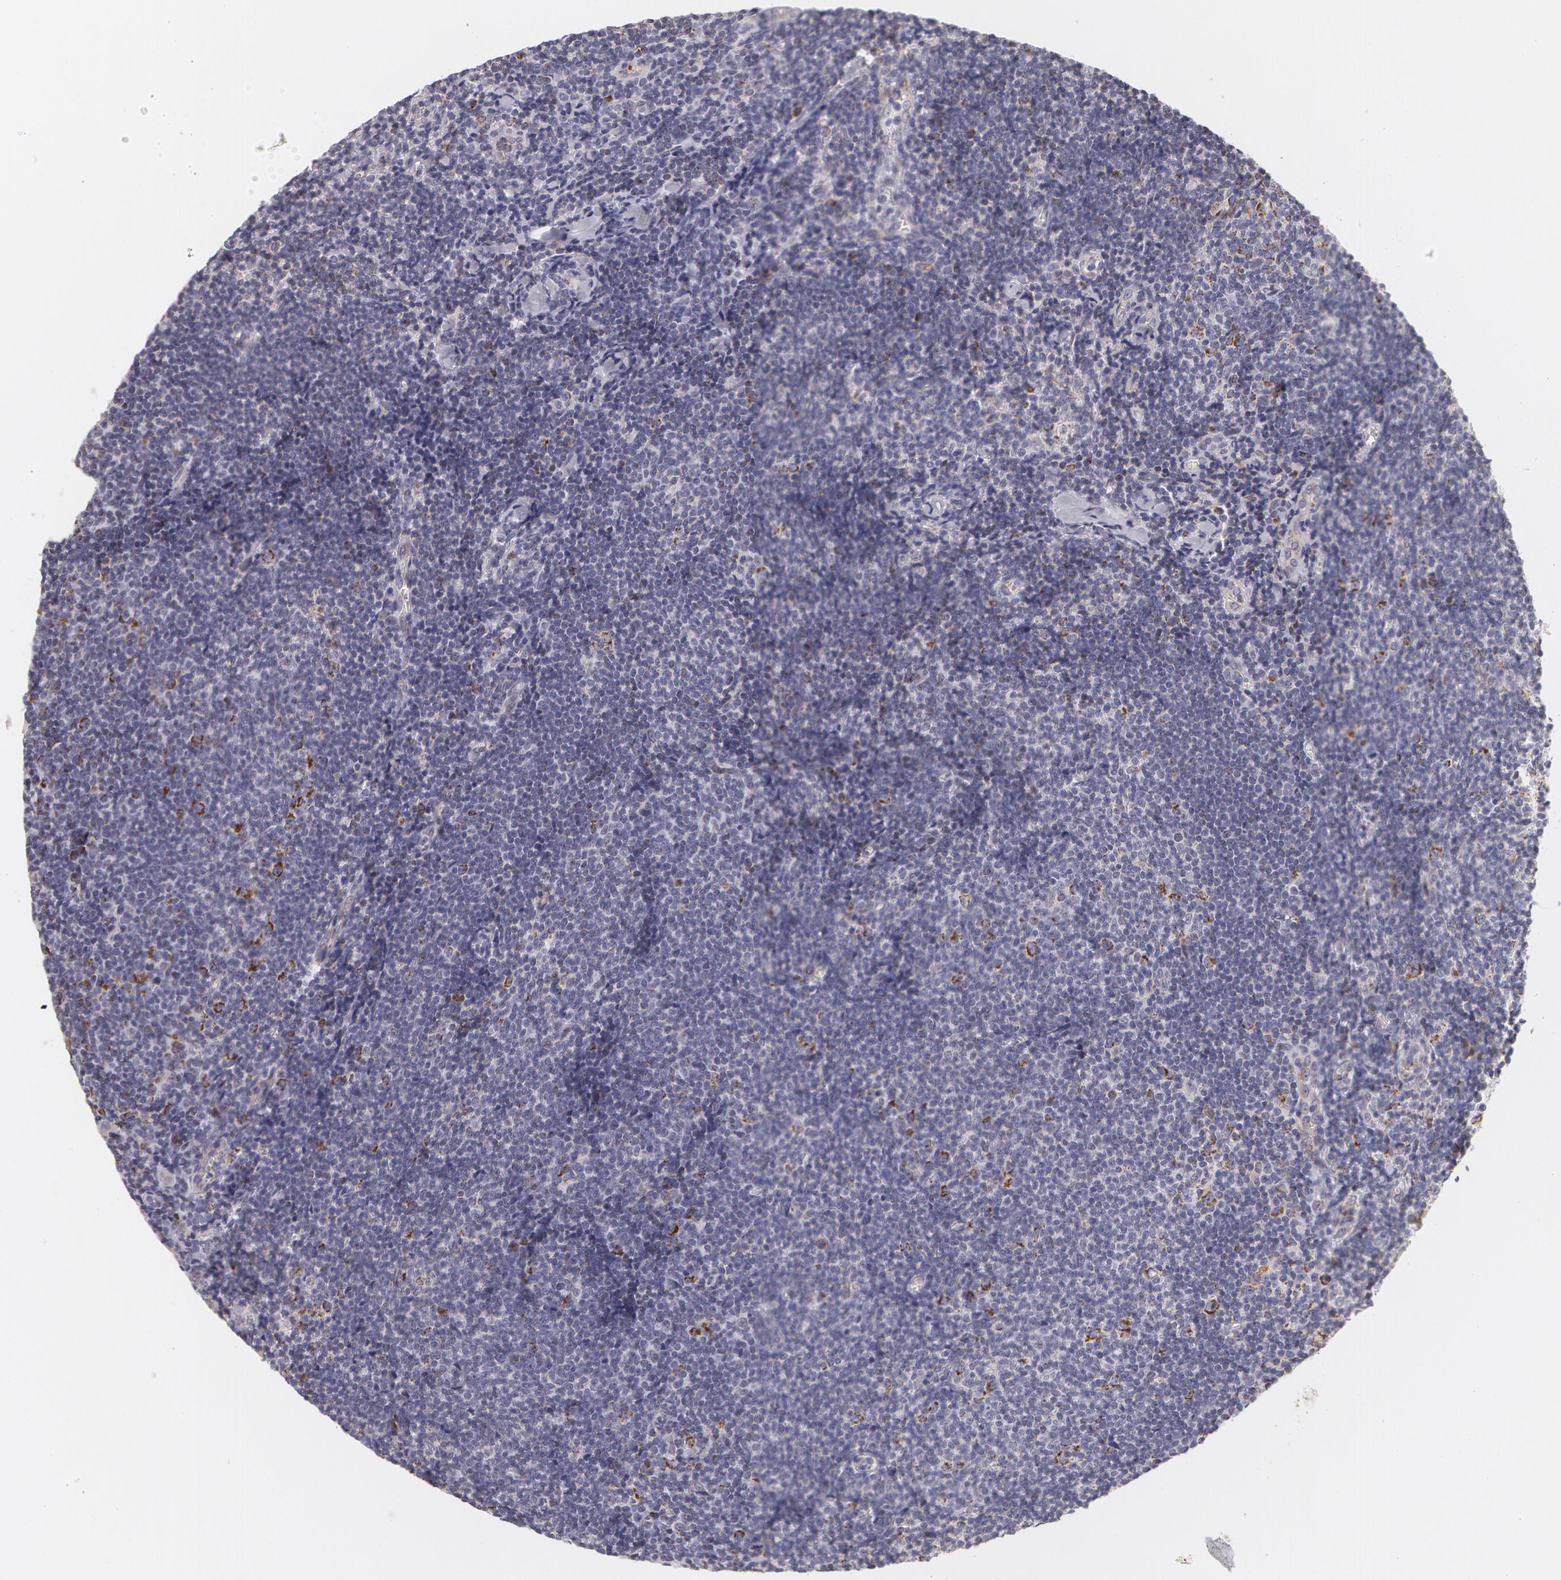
{"staining": {"intensity": "negative", "quantity": "none", "location": "none"}, "tissue": "lymphoma", "cell_type": "Tumor cells", "image_type": "cancer", "snomed": [{"axis": "morphology", "description": "Malignant lymphoma, non-Hodgkin's type, Low grade"}, {"axis": "topography", "description": "Lymph node"}], "caption": "IHC of human low-grade malignant lymphoma, non-Hodgkin's type reveals no positivity in tumor cells. The staining was performed using DAB to visualize the protein expression in brown, while the nuclei were stained in blue with hematoxylin (Magnification: 20x).", "gene": "KRT18", "patient": {"sex": "male", "age": 49}}